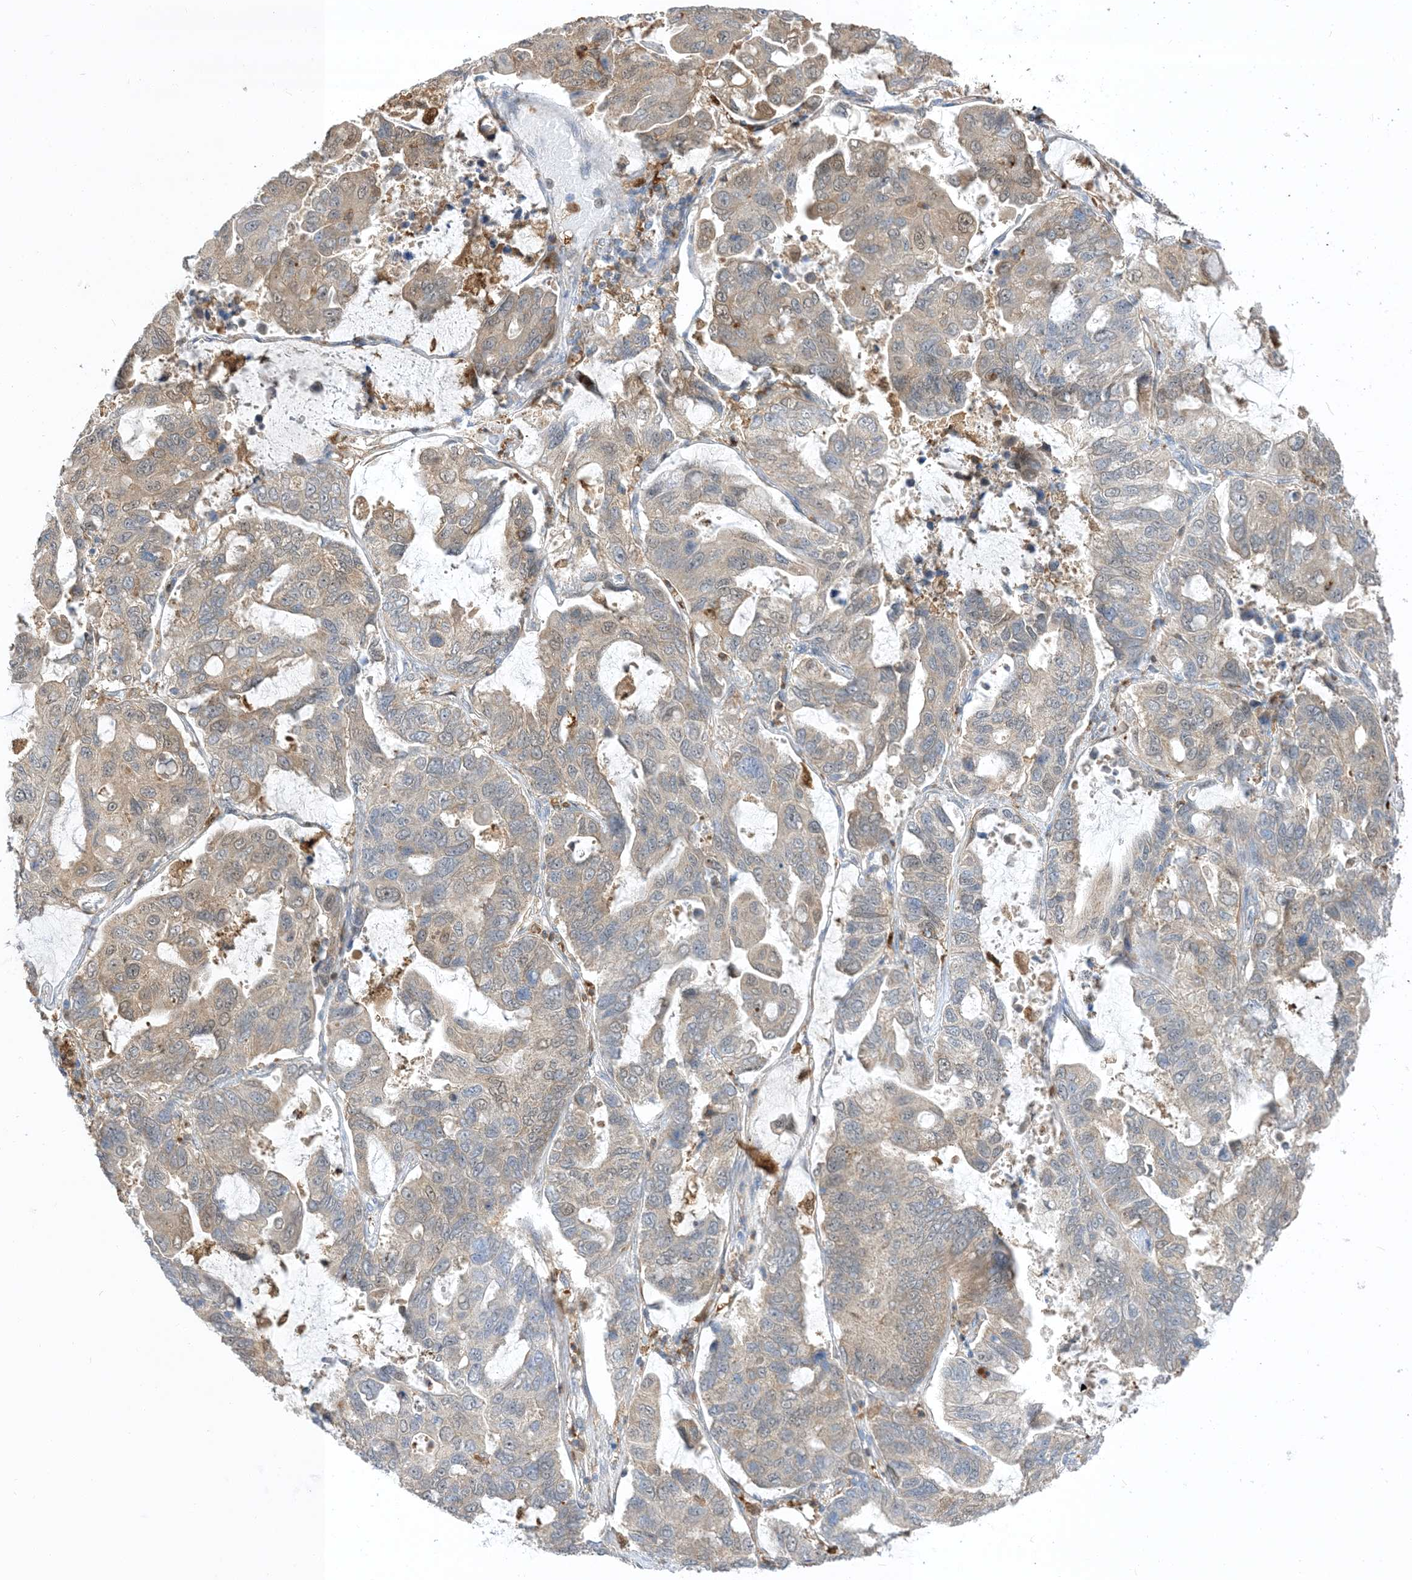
{"staining": {"intensity": "weak", "quantity": "25%-75%", "location": "cytoplasmic/membranous,nuclear"}, "tissue": "lung cancer", "cell_type": "Tumor cells", "image_type": "cancer", "snomed": [{"axis": "morphology", "description": "Adenocarcinoma, NOS"}, {"axis": "topography", "description": "Lung"}], "caption": "Weak cytoplasmic/membranous and nuclear positivity is identified in approximately 25%-75% of tumor cells in adenocarcinoma (lung). (Brightfield microscopy of DAB IHC at high magnification).", "gene": "NAGK", "patient": {"sex": "male", "age": 64}}